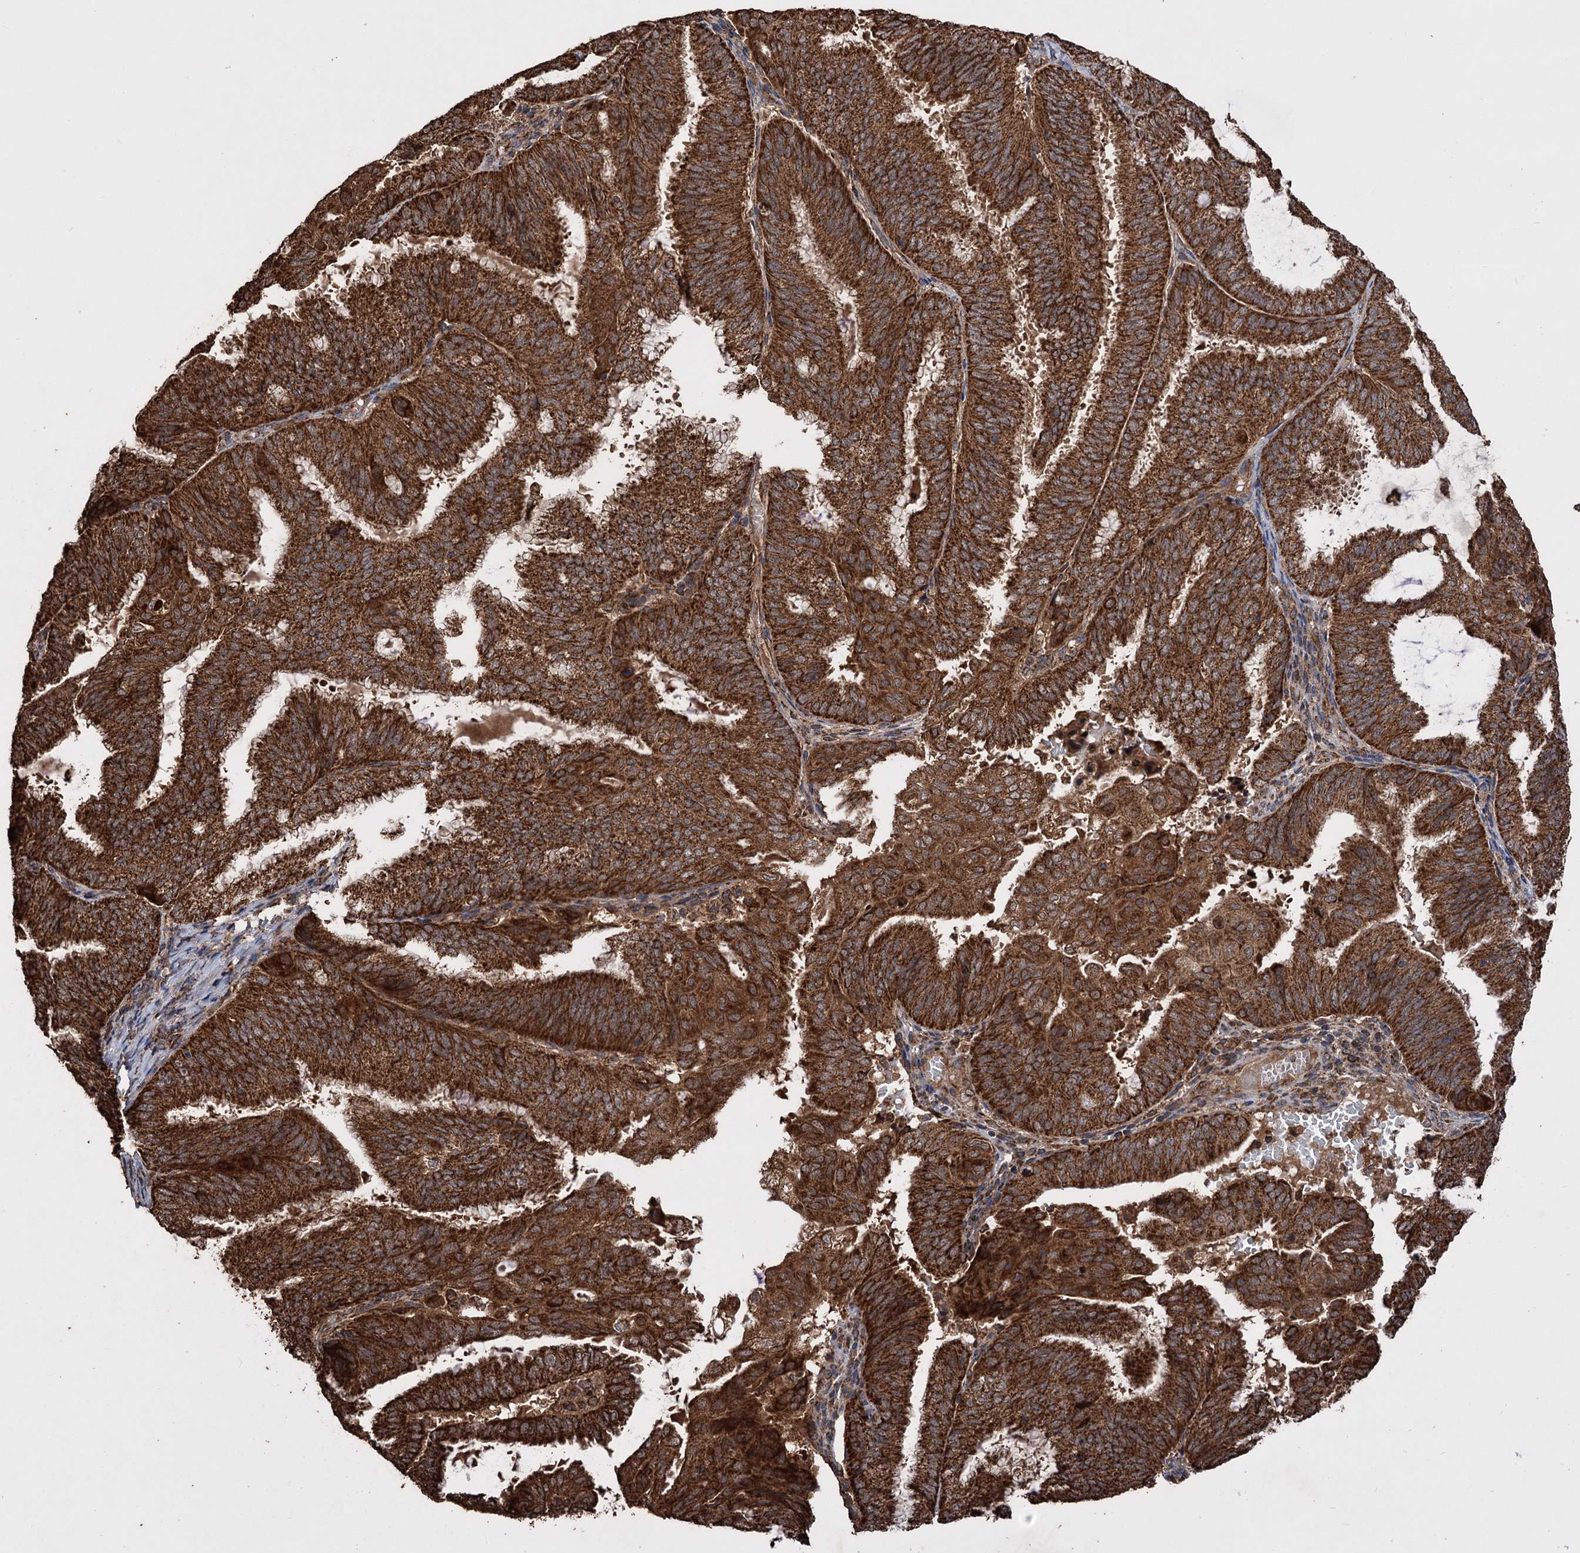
{"staining": {"intensity": "strong", "quantity": ">75%", "location": "cytoplasmic/membranous"}, "tissue": "endometrial cancer", "cell_type": "Tumor cells", "image_type": "cancer", "snomed": [{"axis": "morphology", "description": "Adenocarcinoma, NOS"}, {"axis": "topography", "description": "Endometrium"}], "caption": "This image displays immunohistochemistry (IHC) staining of human endometrial adenocarcinoma, with high strong cytoplasmic/membranous positivity in approximately >75% of tumor cells.", "gene": "IPO4", "patient": {"sex": "female", "age": 49}}